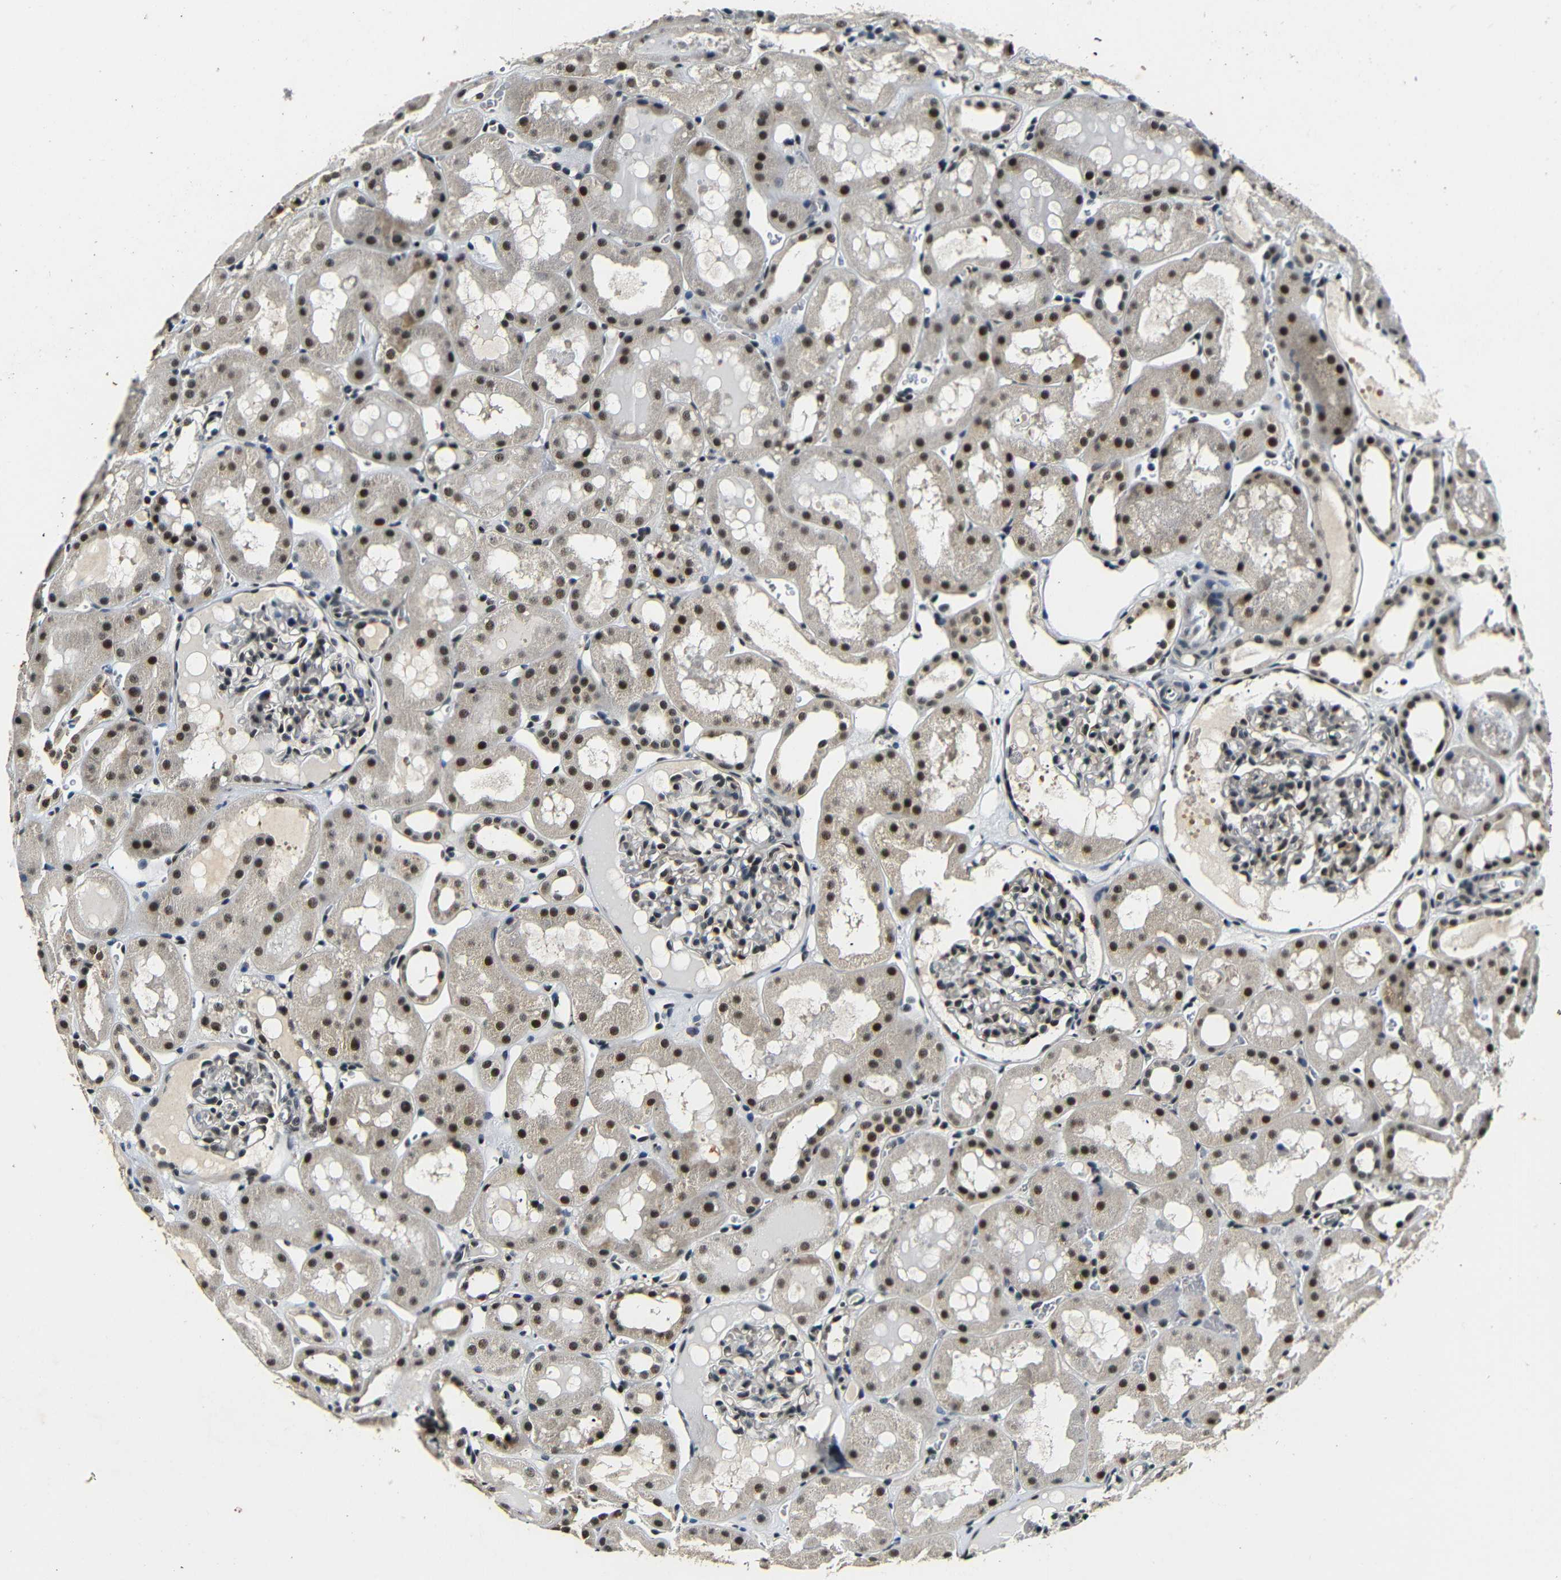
{"staining": {"intensity": "moderate", "quantity": "25%-75%", "location": "nuclear"}, "tissue": "kidney", "cell_type": "Cells in glomeruli", "image_type": "normal", "snomed": [{"axis": "morphology", "description": "Normal tissue, NOS"}, {"axis": "topography", "description": "Kidney"}, {"axis": "topography", "description": "Urinary bladder"}], "caption": "Moderate nuclear staining for a protein is seen in approximately 25%-75% of cells in glomeruli of benign kidney using IHC.", "gene": "FOXD4L1", "patient": {"sex": "male", "age": 16}}